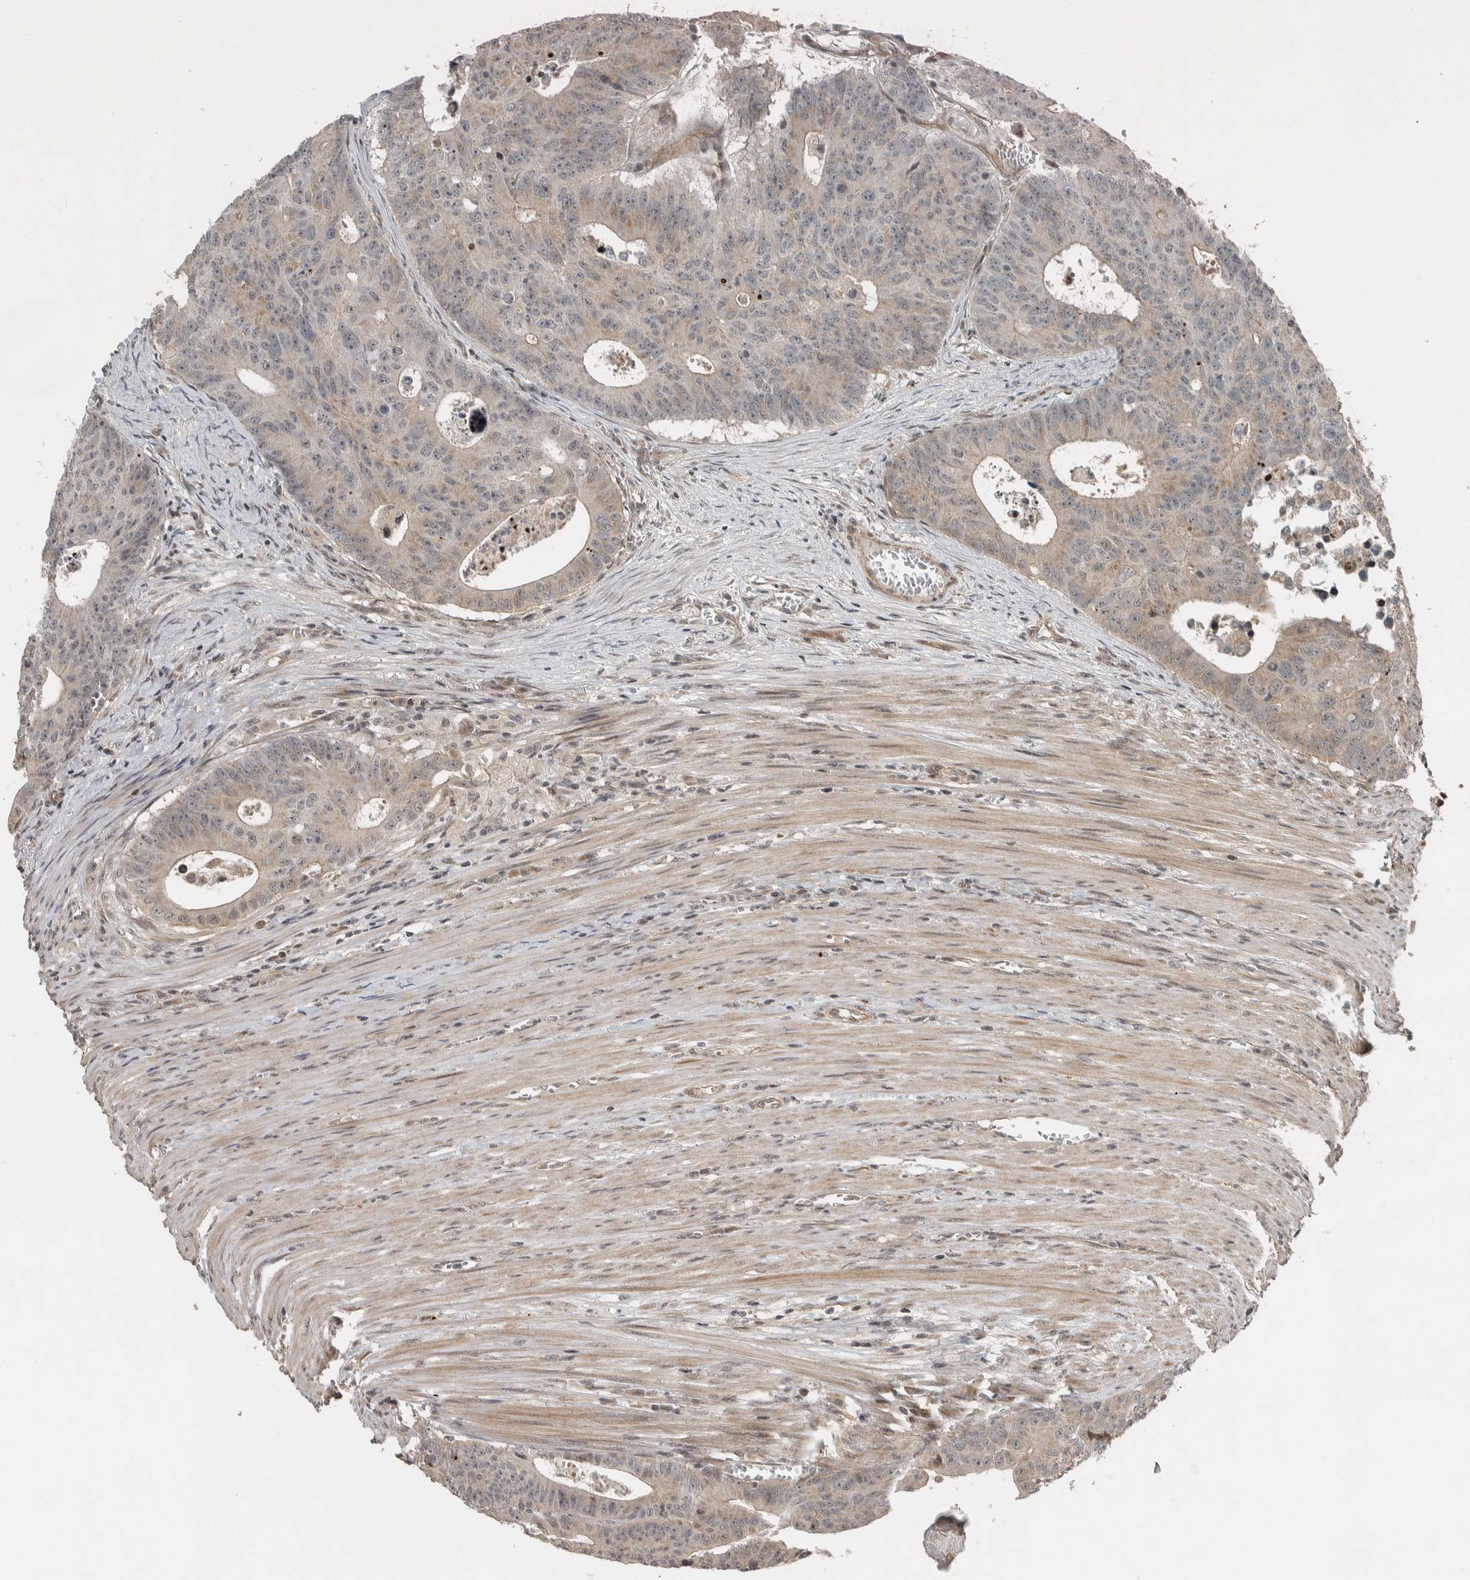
{"staining": {"intensity": "weak", "quantity": "25%-75%", "location": "cytoplasmic/membranous,nuclear"}, "tissue": "colorectal cancer", "cell_type": "Tumor cells", "image_type": "cancer", "snomed": [{"axis": "morphology", "description": "Adenocarcinoma, NOS"}, {"axis": "topography", "description": "Colon"}], "caption": "Immunohistochemistry image of adenocarcinoma (colorectal) stained for a protein (brown), which displays low levels of weak cytoplasmic/membranous and nuclear staining in about 25%-75% of tumor cells.", "gene": "NAPG", "patient": {"sex": "male", "age": 87}}